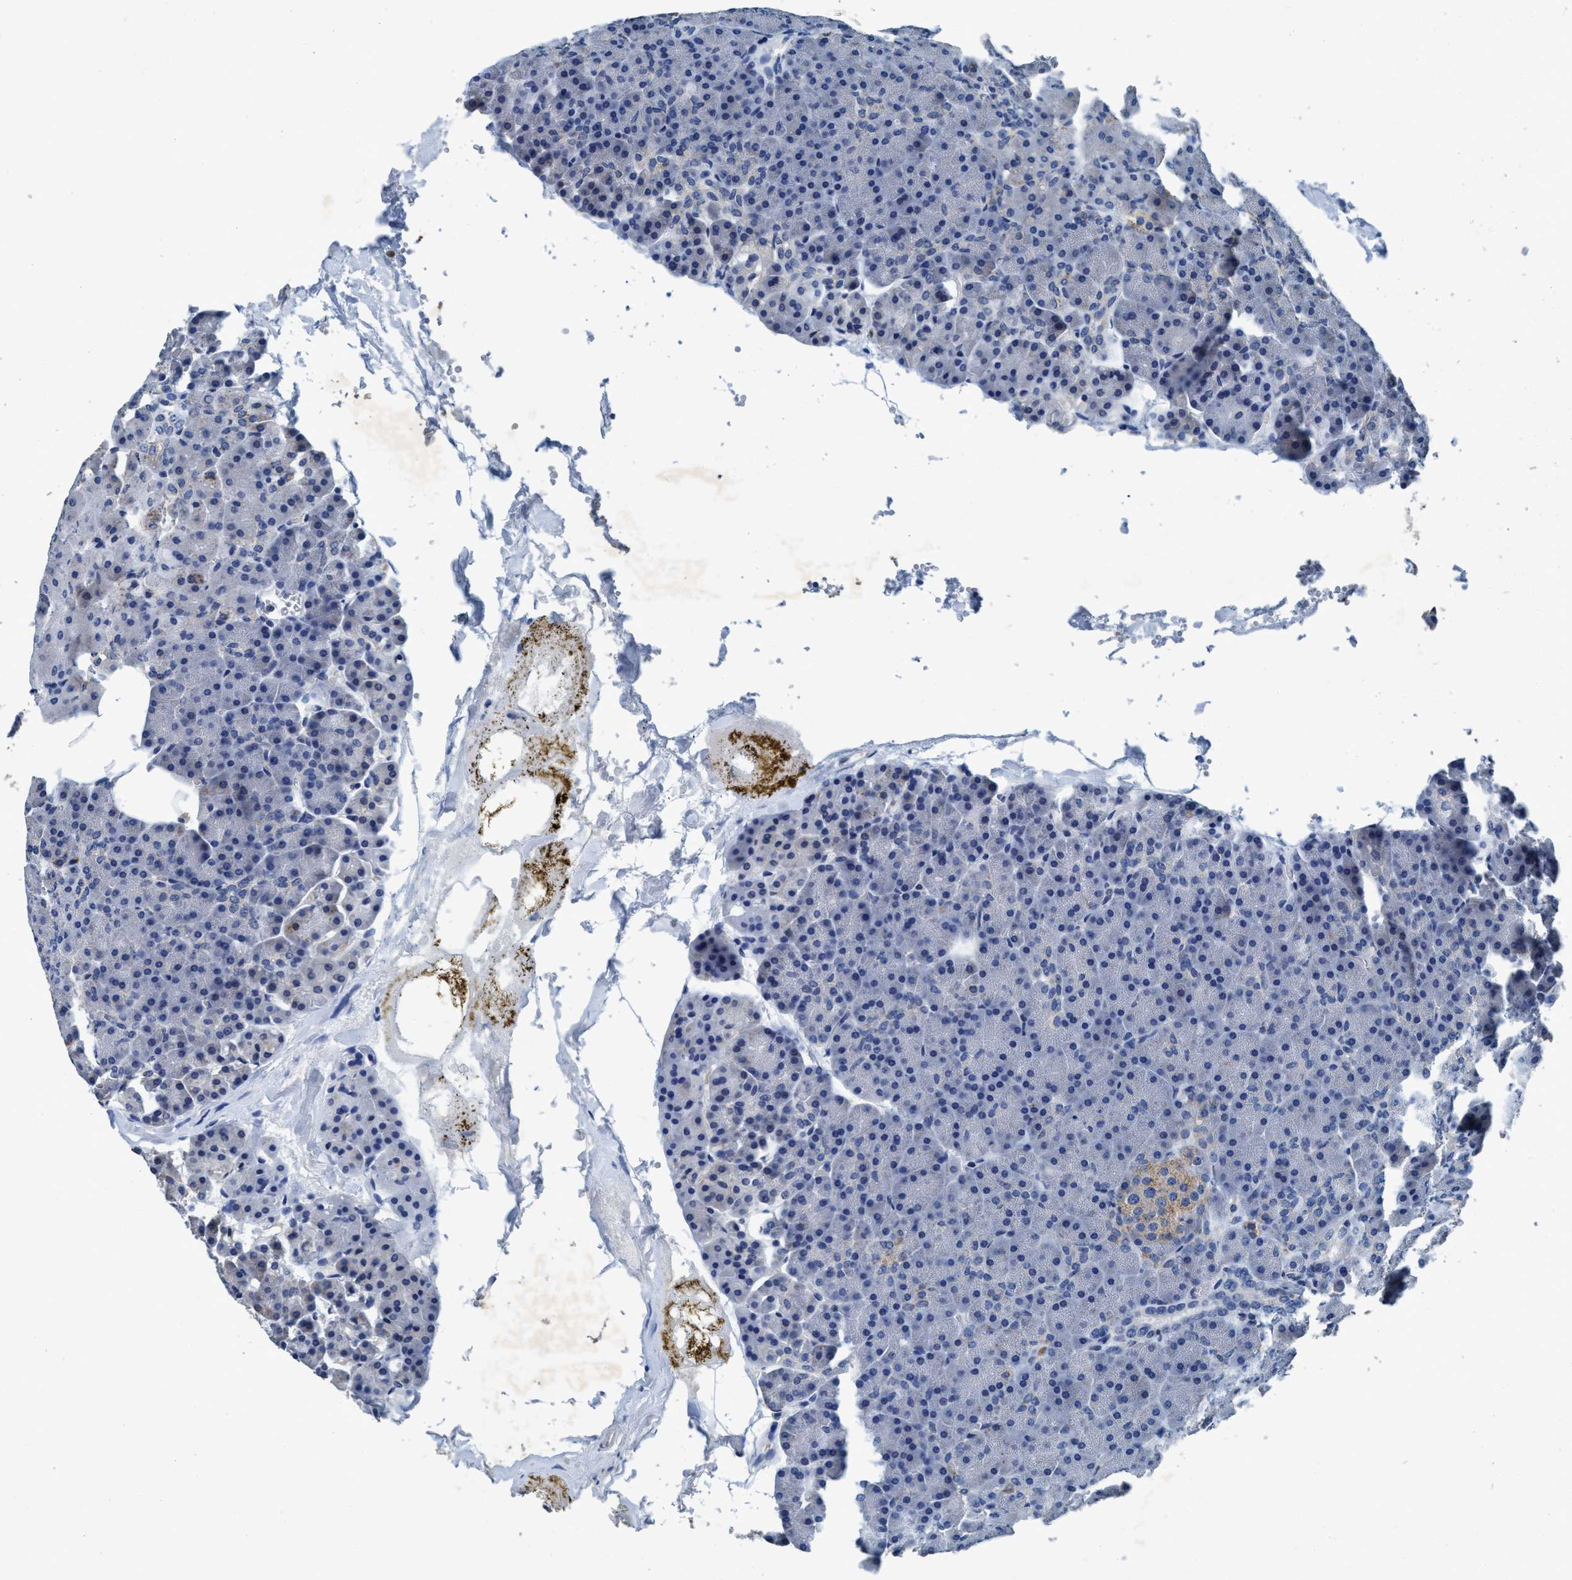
{"staining": {"intensity": "moderate", "quantity": "<25%", "location": "cytoplasmic/membranous"}, "tissue": "pancreas", "cell_type": "Exocrine glandular cells", "image_type": "normal", "snomed": [{"axis": "morphology", "description": "Normal tissue, NOS"}, {"axis": "topography", "description": "Pancreas"}], "caption": "The immunohistochemical stain labels moderate cytoplasmic/membranous expression in exocrine glandular cells of unremarkable pancreas. (DAB (3,3'-diaminobenzidine) IHC, brown staining for protein, blue staining for nuclei).", "gene": "ANKFN1", "patient": {"sex": "female", "age": 35}}